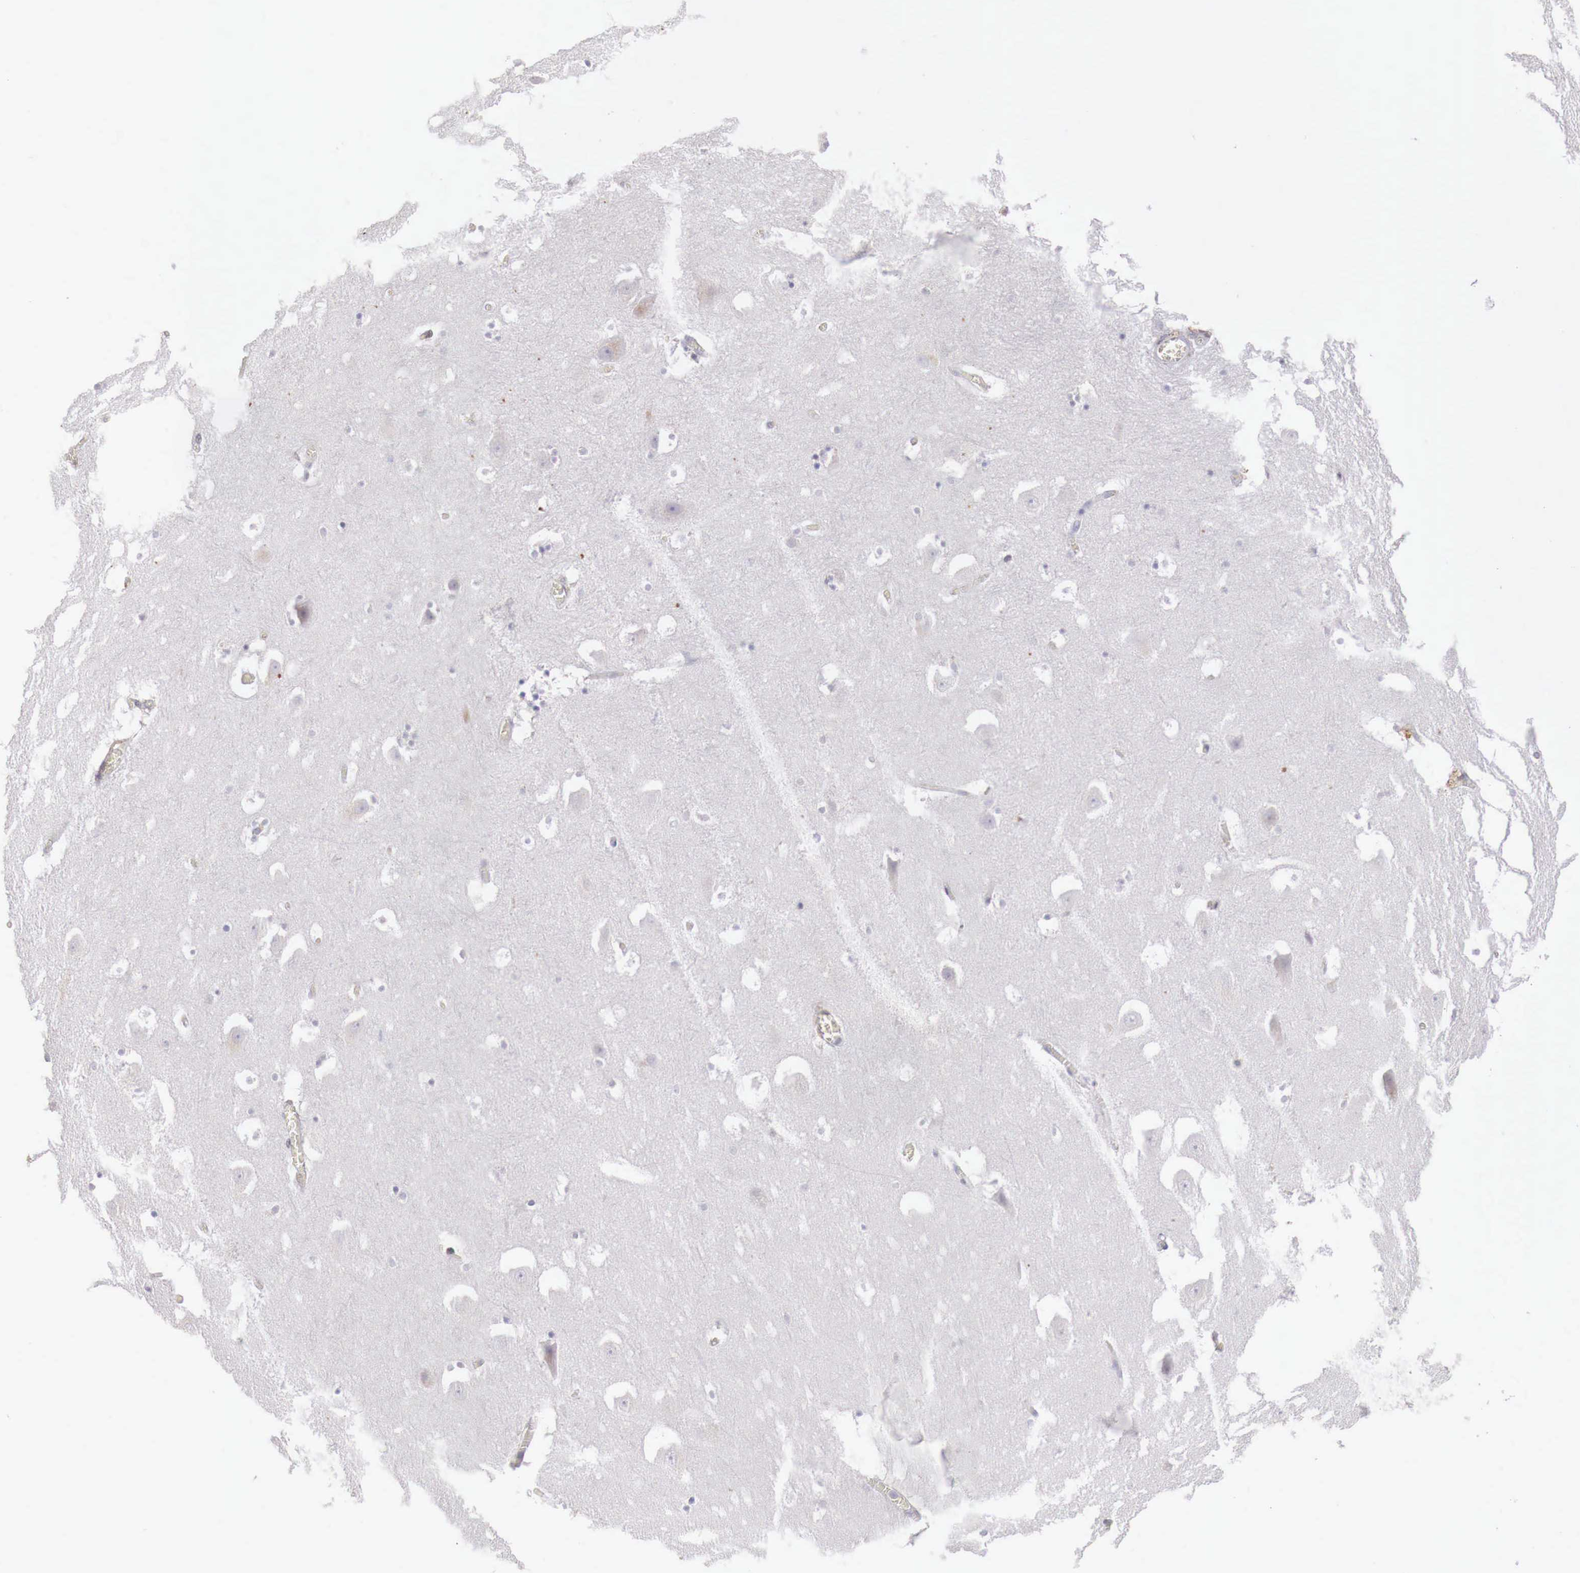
{"staining": {"intensity": "negative", "quantity": "none", "location": "none"}, "tissue": "hippocampus", "cell_type": "Glial cells", "image_type": "normal", "snomed": [{"axis": "morphology", "description": "Normal tissue, NOS"}, {"axis": "topography", "description": "Hippocampus"}], "caption": "The photomicrograph exhibits no significant positivity in glial cells of hippocampus.", "gene": "GLA", "patient": {"sex": "male", "age": 45}}